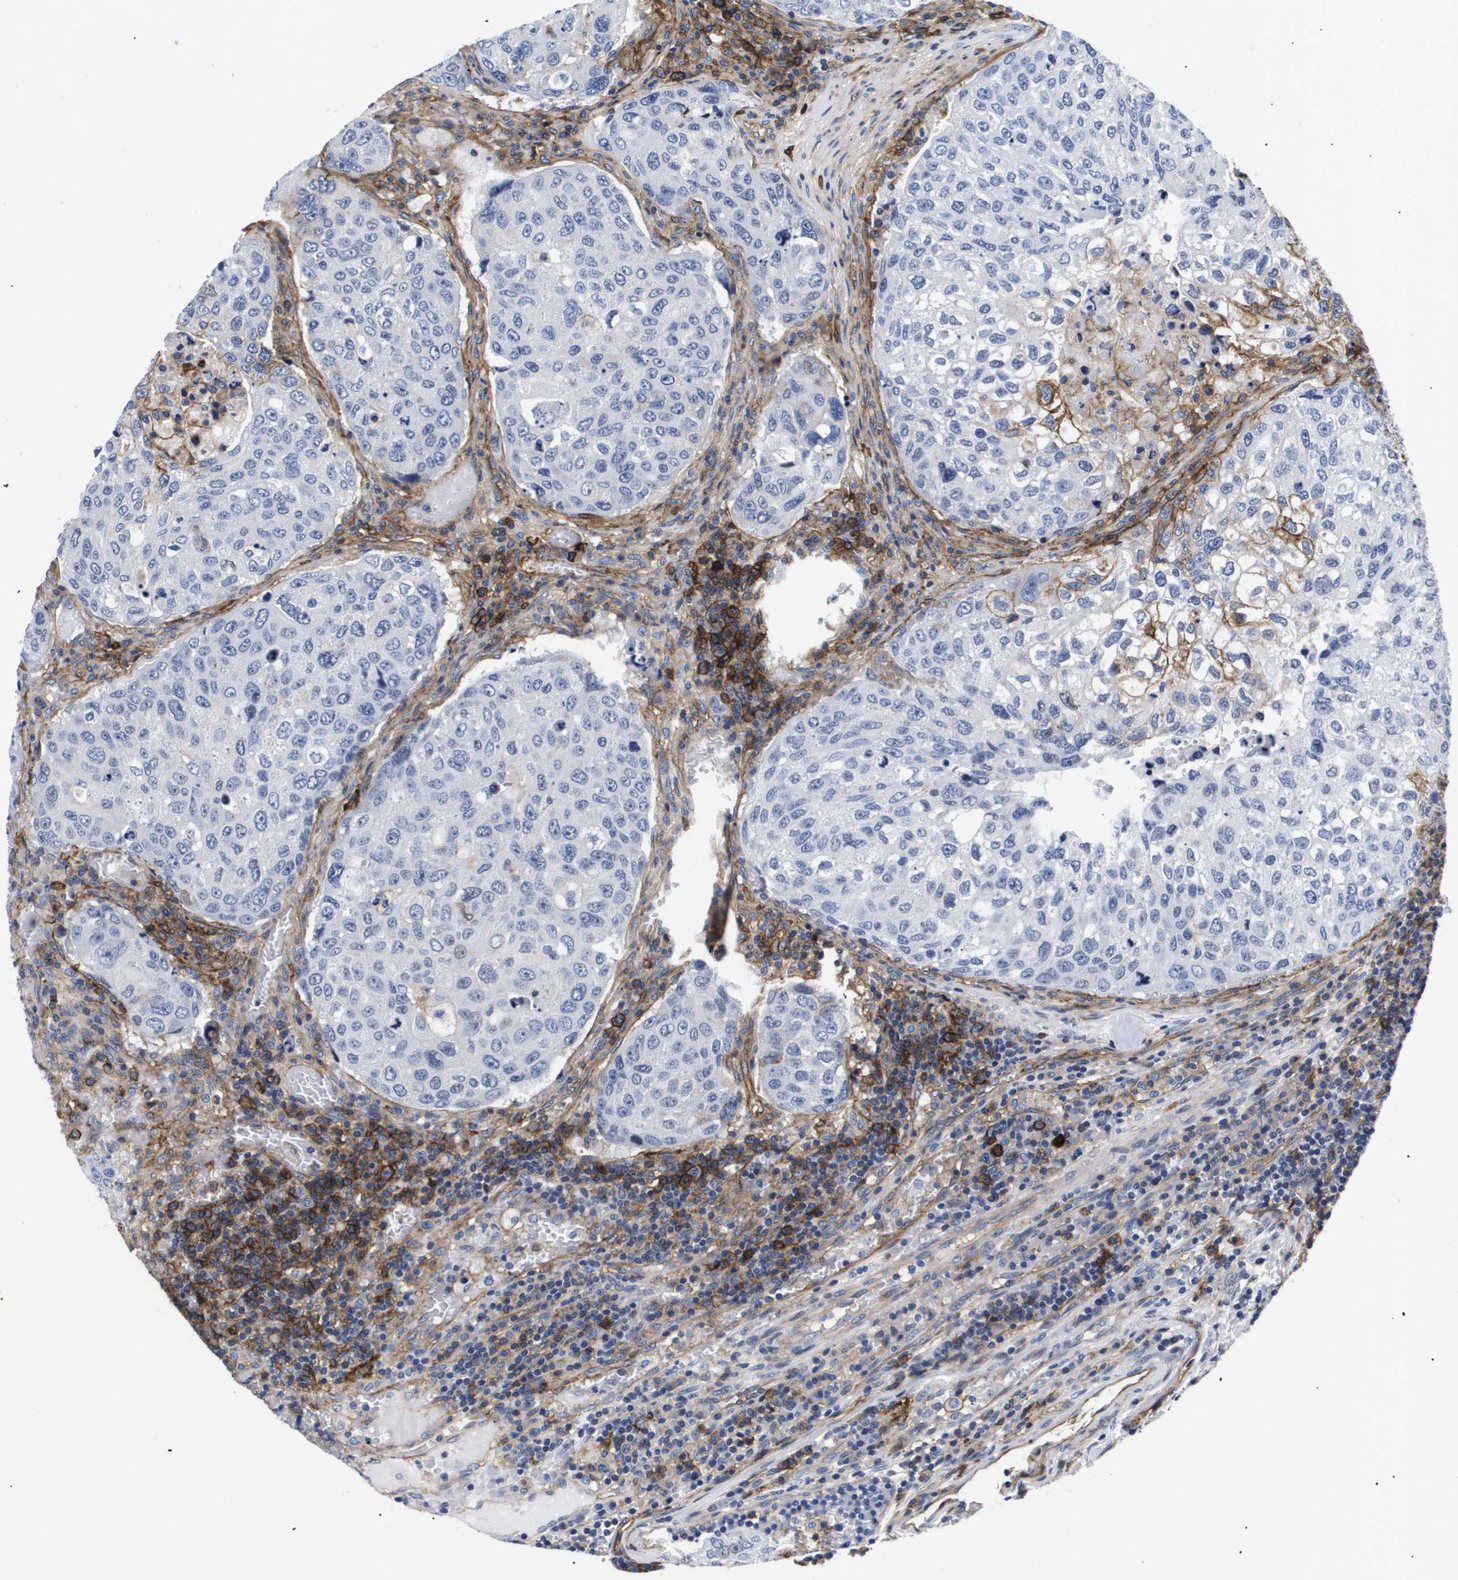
{"staining": {"intensity": "negative", "quantity": "none", "location": "none"}, "tissue": "urothelial cancer", "cell_type": "Tumor cells", "image_type": "cancer", "snomed": [{"axis": "morphology", "description": "Urothelial carcinoma, High grade"}, {"axis": "topography", "description": "Lymph node"}, {"axis": "topography", "description": "Urinary bladder"}], "caption": "A histopathology image of human urothelial carcinoma (high-grade) is negative for staining in tumor cells.", "gene": "SHD", "patient": {"sex": "male", "age": 51}}